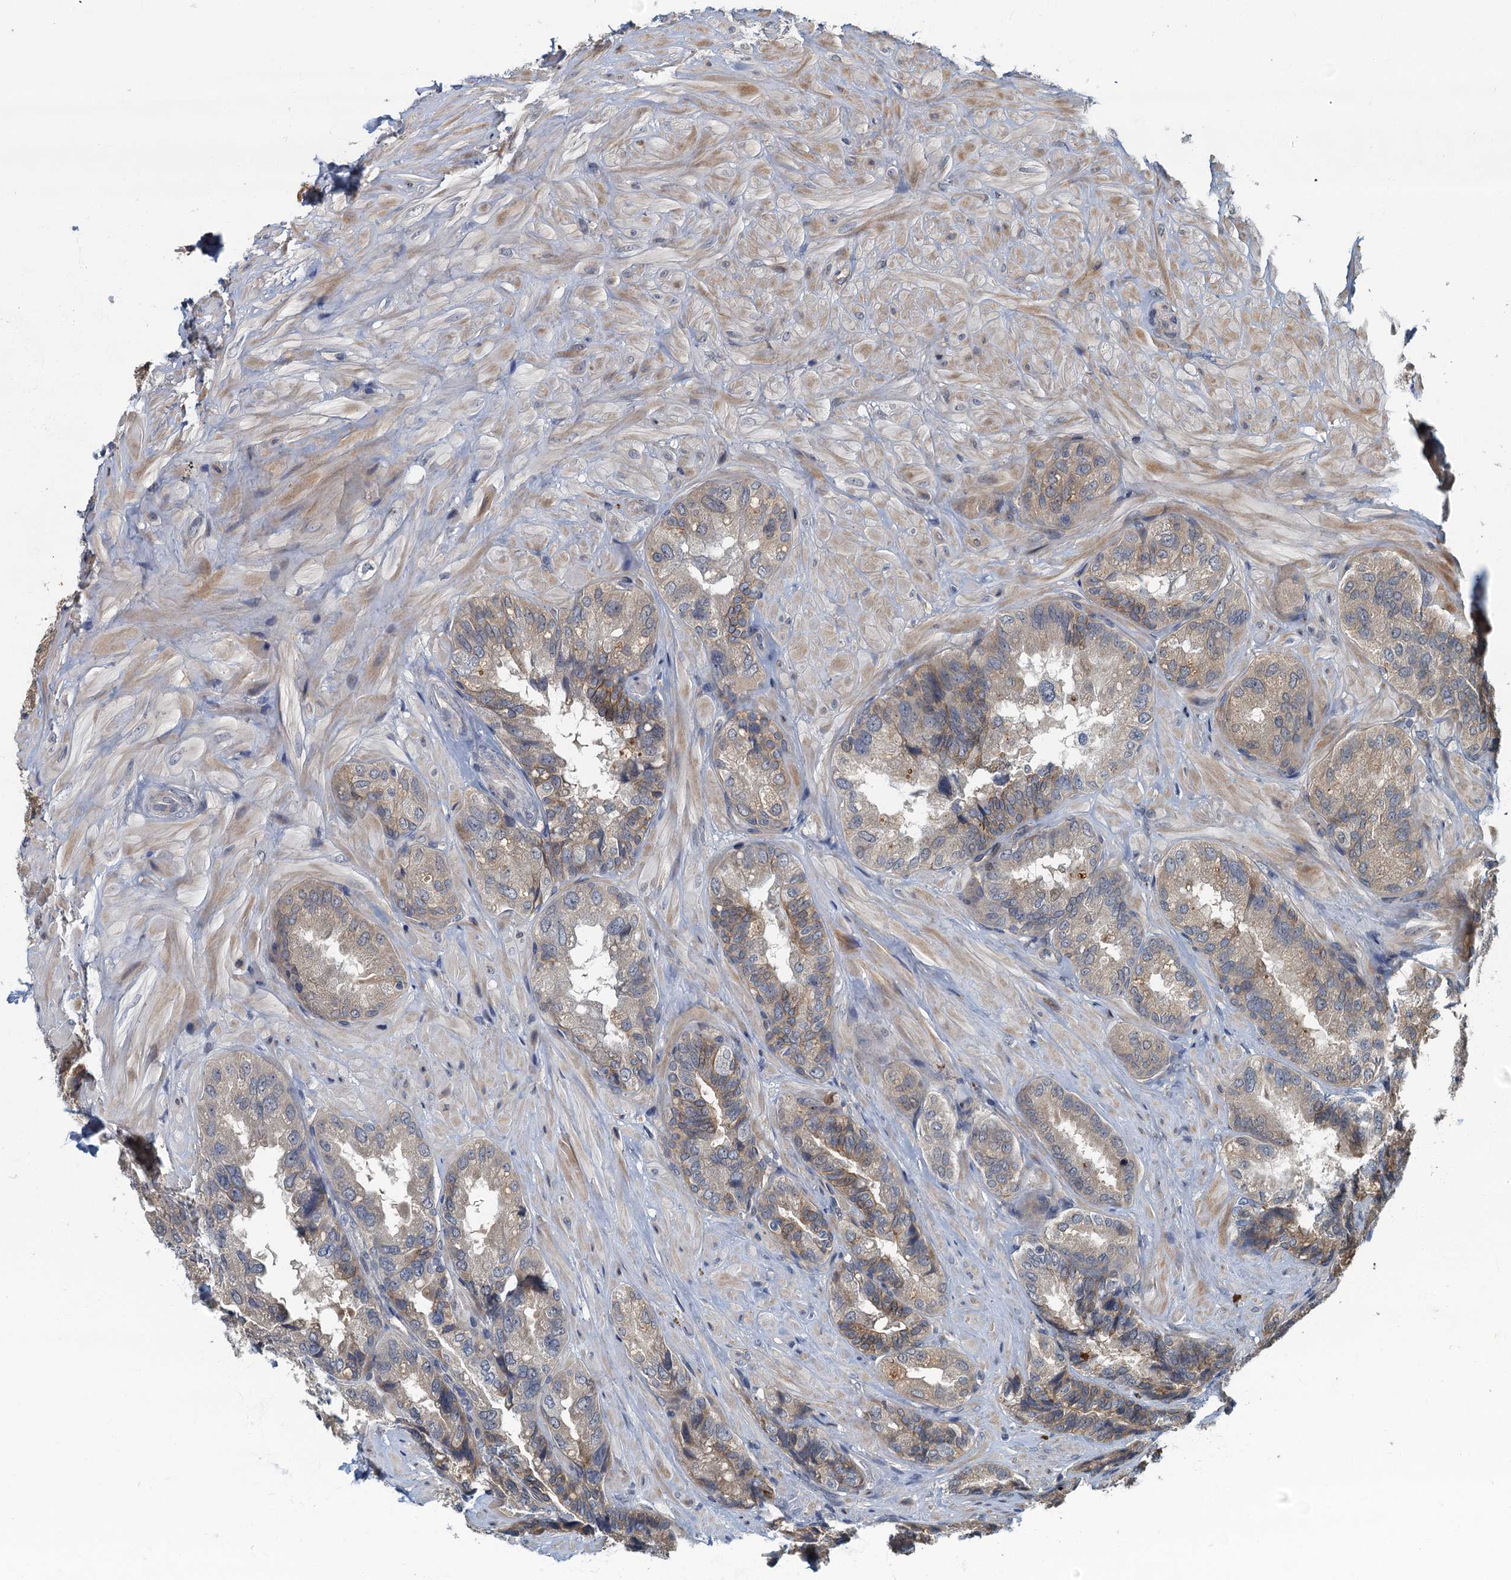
{"staining": {"intensity": "weak", "quantity": "25%-75%", "location": "cytoplasmic/membranous"}, "tissue": "seminal vesicle", "cell_type": "Glandular cells", "image_type": "normal", "snomed": [{"axis": "morphology", "description": "Normal tissue, NOS"}, {"axis": "topography", "description": "Prostate and seminal vesicle, NOS"}, {"axis": "topography", "description": "Prostate"}, {"axis": "topography", "description": "Seminal veicle"}], "caption": "Human seminal vesicle stained for a protein (brown) displays weak cytoplasmic/membranous positive staining in approximately 25%-75% of glandular cells.", "gene": "CKAP2L", "patient": {"sex": "male", "age": 67}}